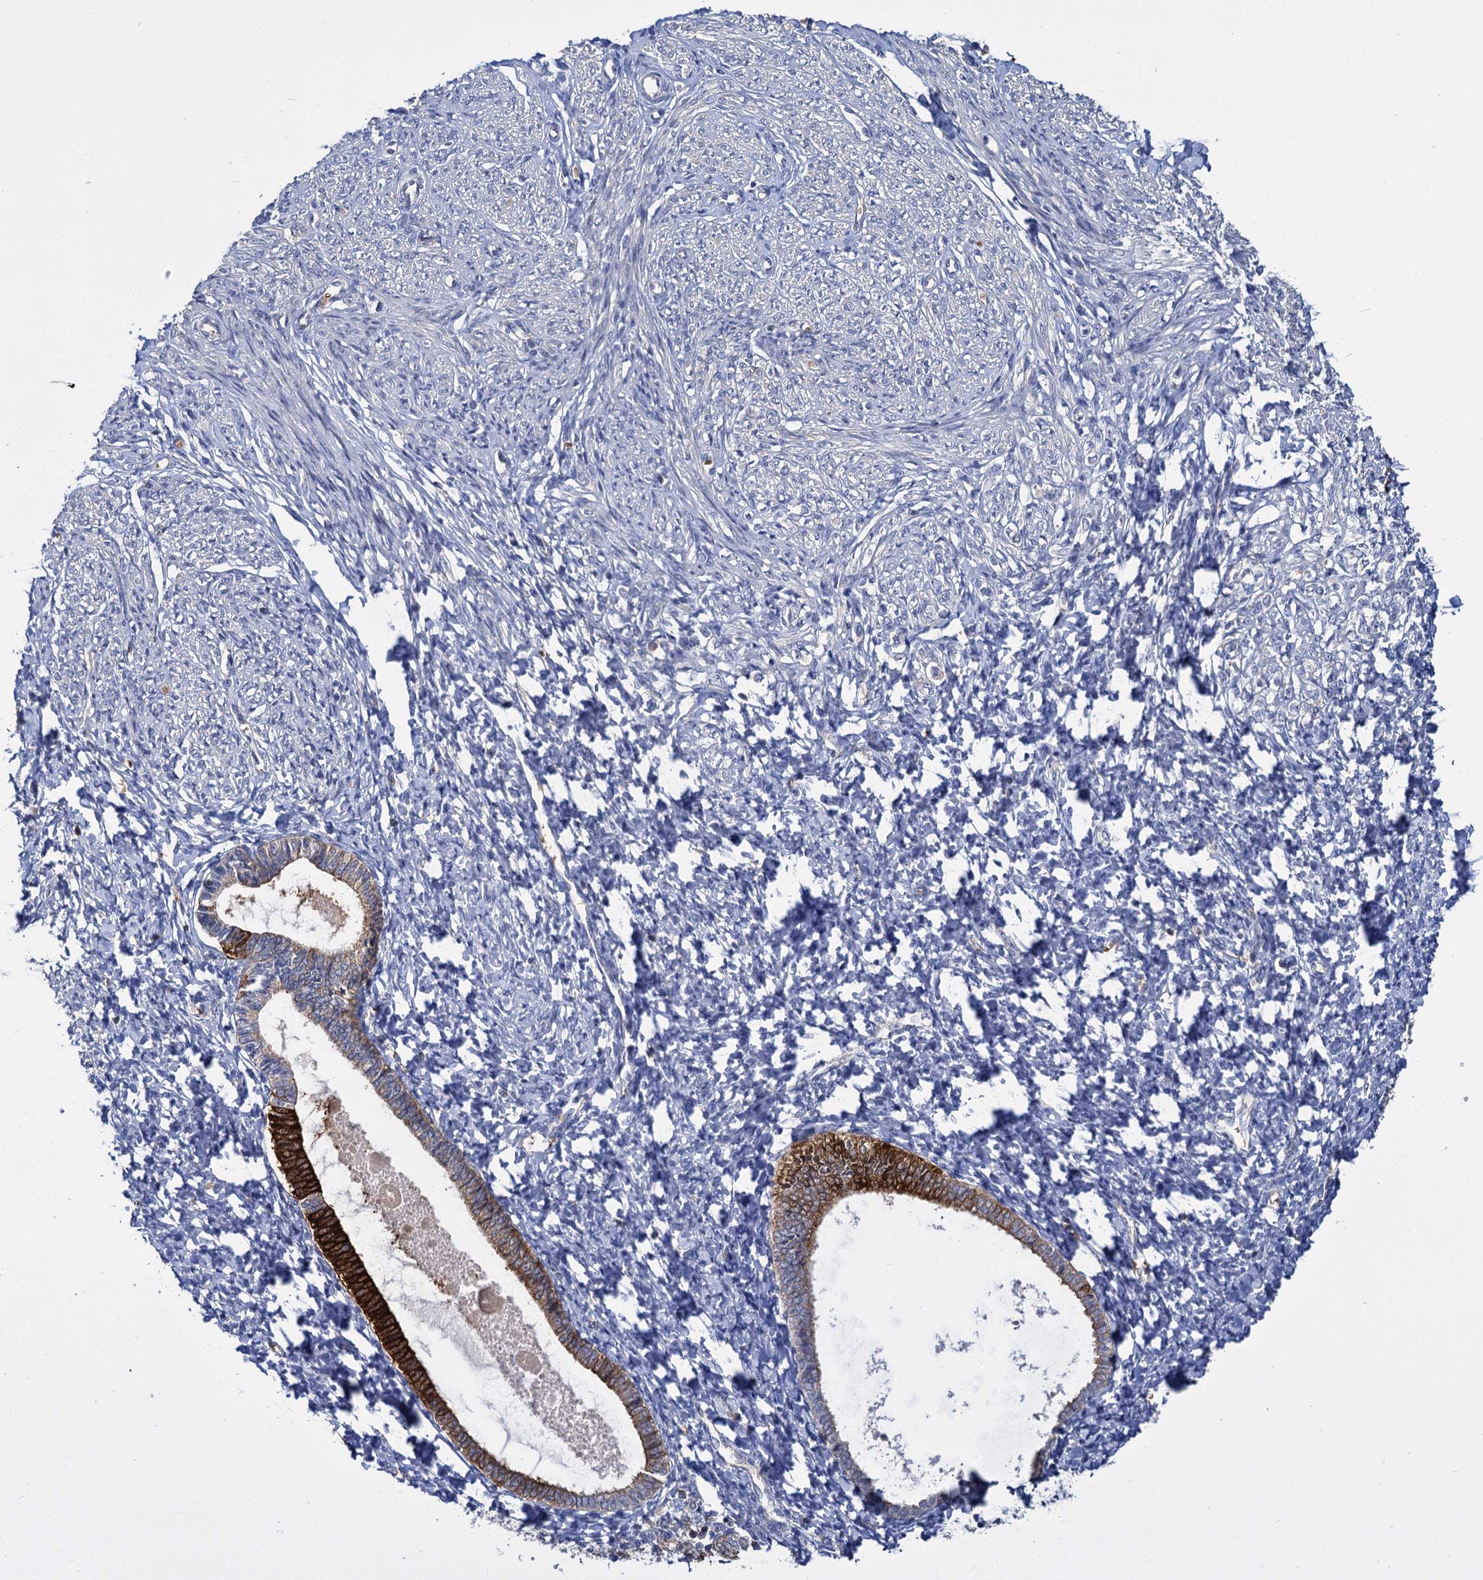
{"staining": {"intensity": "weak", "quantity": "<25%", "location": "cytoplasmic/membranous"}, "tissue": "endometrium", "cell_type": "Cells in endometrial stroma", "image_type": "normal", "snomed": [{"axis": "morphology", "description": "Normal tissue, NOS"}, {"axis": "topography", "description": "Endometrium"}], "caption": "High magnification brightfield microscopy of normal endometrium stained with DAB (3,3'-diaminobenzidine) (brown) and counterstained with hematoxylin (blue): cells in endometrial stroma show no significant positivity. (DAB IHC, high magnification).", "gene": "GCLC", "patient": {"sex": "female", "age": 72}}